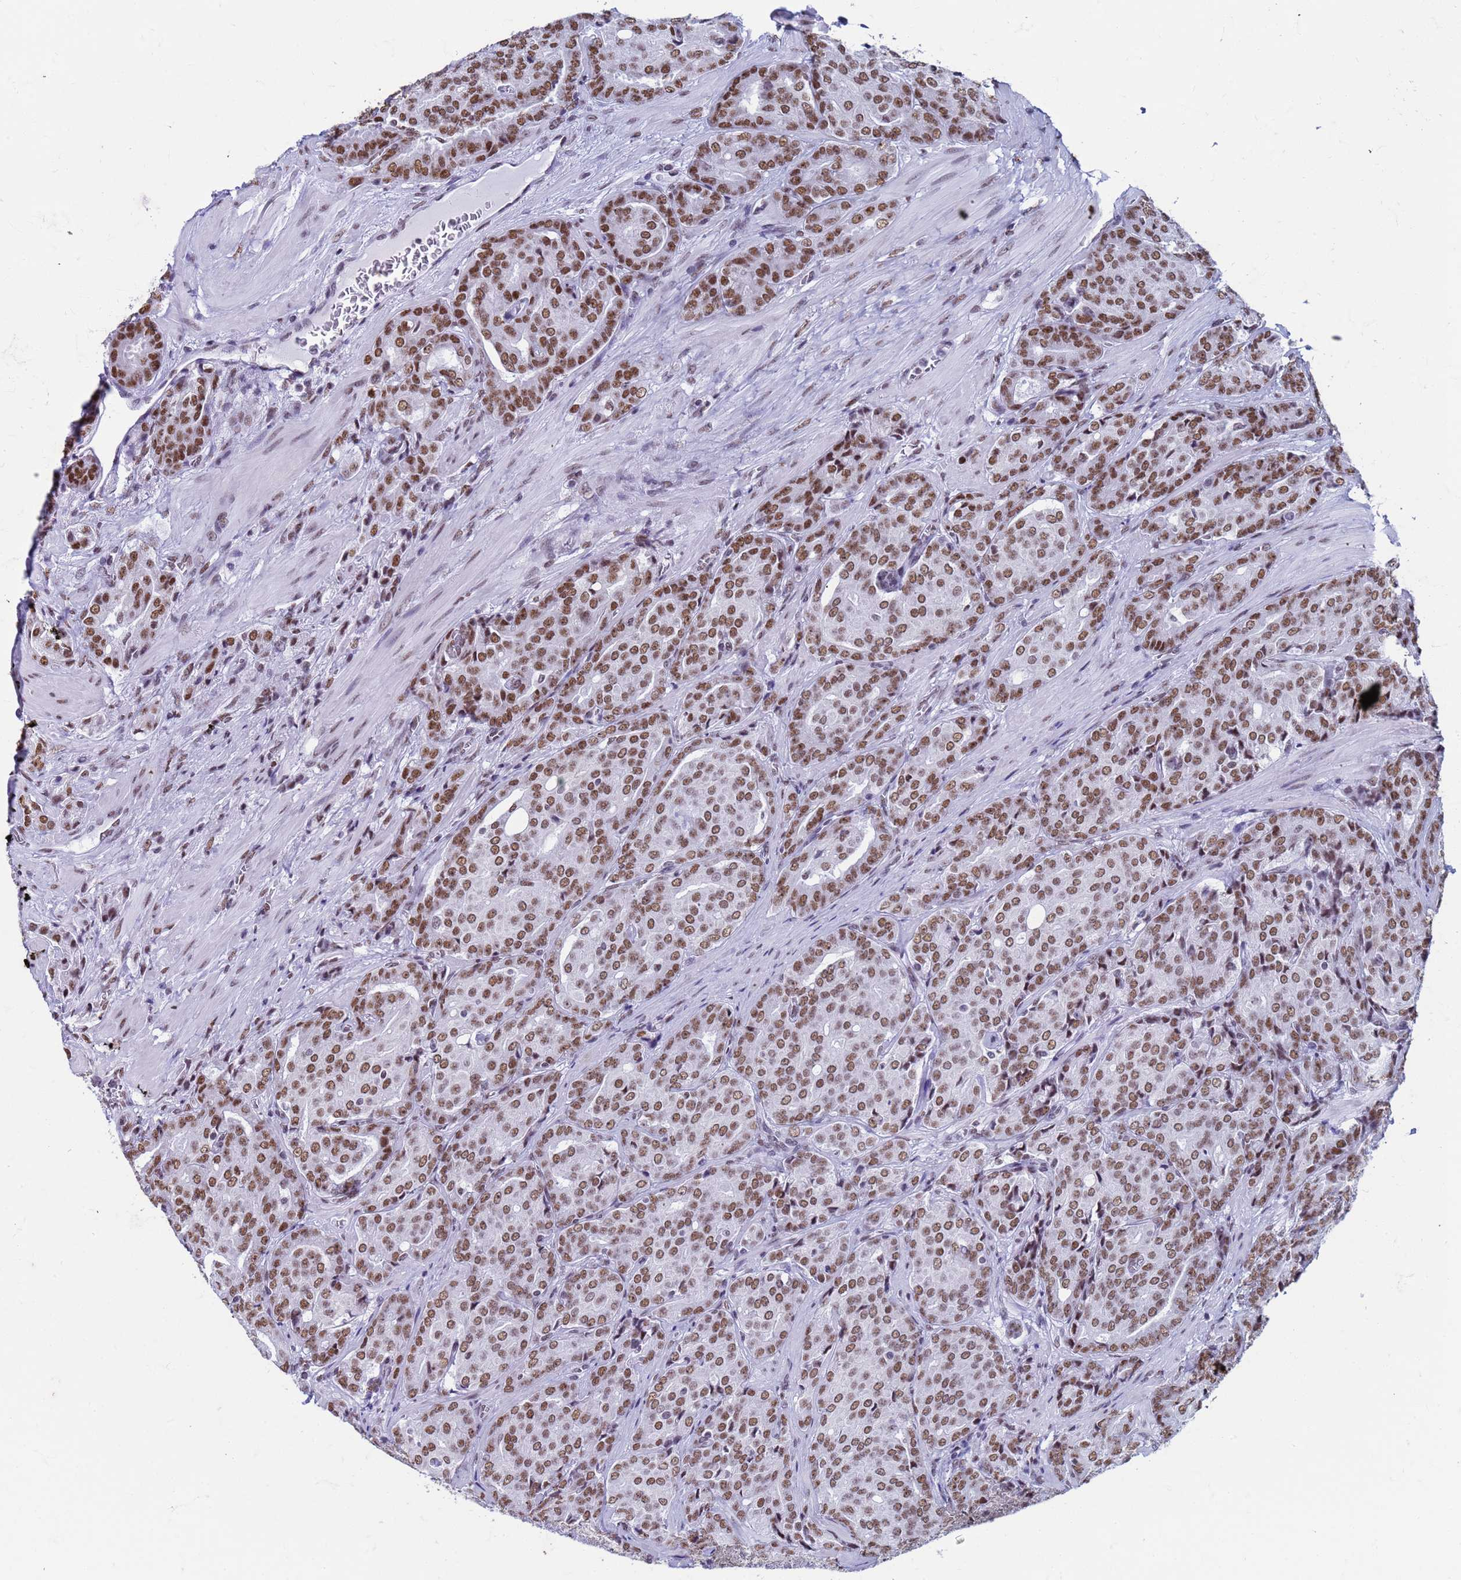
{"staining": {"intensity": "moderate", "quantity": ">75%", "location": "nuclear"}, "tissue": "prostate cancer", "cell_type": "Tumor cells", "image_type": "cancer", "snomed": [{"axis": "morphology", "description": "Adenocarcinoma, High grade"}, {"axis": "topography", "description": "Prostate"}], "caption": "There is medium levels of moderate nuclear staining in tumor cells of prostate cancer, as demonstrated by immunohistochemical staining (brown color).", "gene": "FAM170B", "patient": {"sex": "male", "age": 68}}